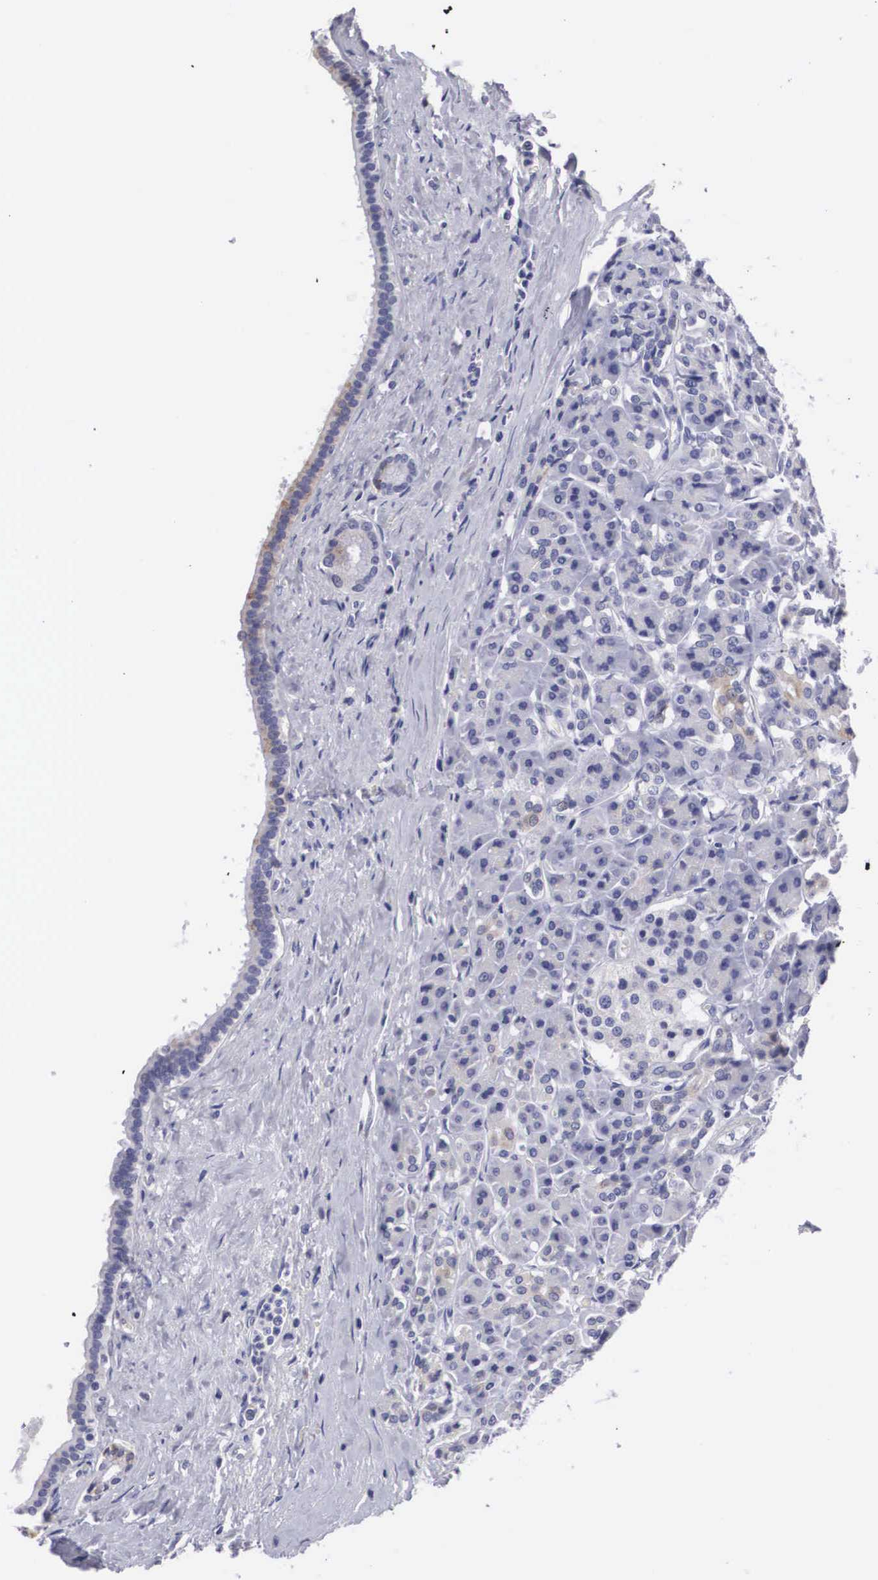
{"staining": {"intensity": "negative", "quantity": "none", "location": "none"}, "tissue": "pancreas", "cell_type": "Exocrine glandular cells", "image_type": "normal", "snomed": [{"axis": "morphology", "description": "Normal tissue, NOS"}, {"axis": "topography", "description": "Lymph node"}, {"axis": "topography", "description": "Pancreas"}], "caption": "Photomicrograph shows no significant protein staining in exocrine glandular cells of unremarkable pancreas.", "gene": "ARMCX3", "patient": {"sex": "male", "age": 59}}